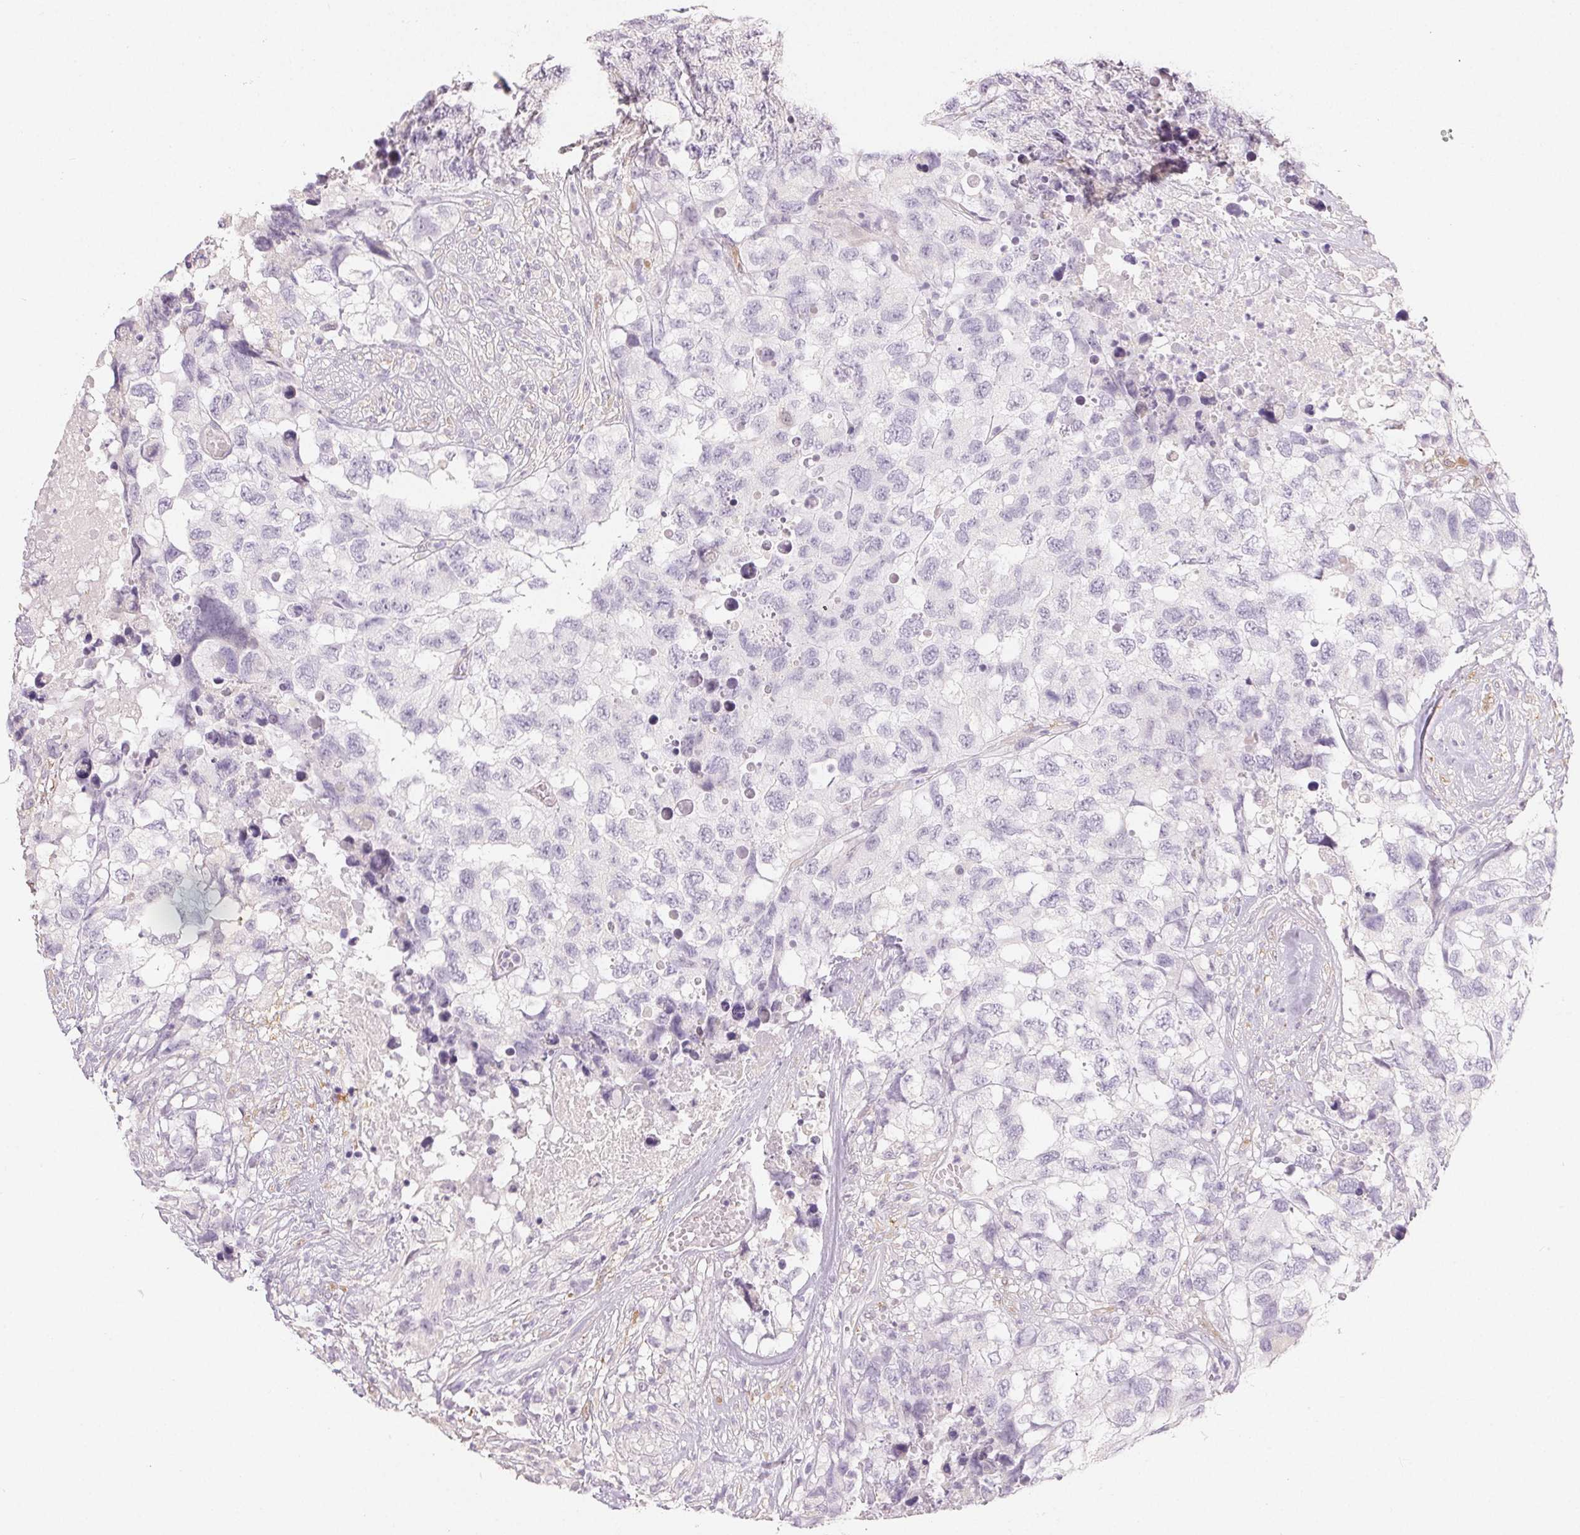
{"staining": {"intensity": "negative", "quantity": "none", "location": "none"}, "tissue": "testis cancer", "cell_type": "Tumor cells", "image_type": "cancer", "snomed": [{"axis": "morphology", "description": "Carcinoma, Embryonal, NOS"}, {"axis": "topography", "description": "Testis"}], "caption": "A histopathology image of embryonal carcinoma (testis) stained for a protein reveals no brown staining in tumor cells.", "gene": "MIOX", "patient": {"sex": "male", "age": 83}}